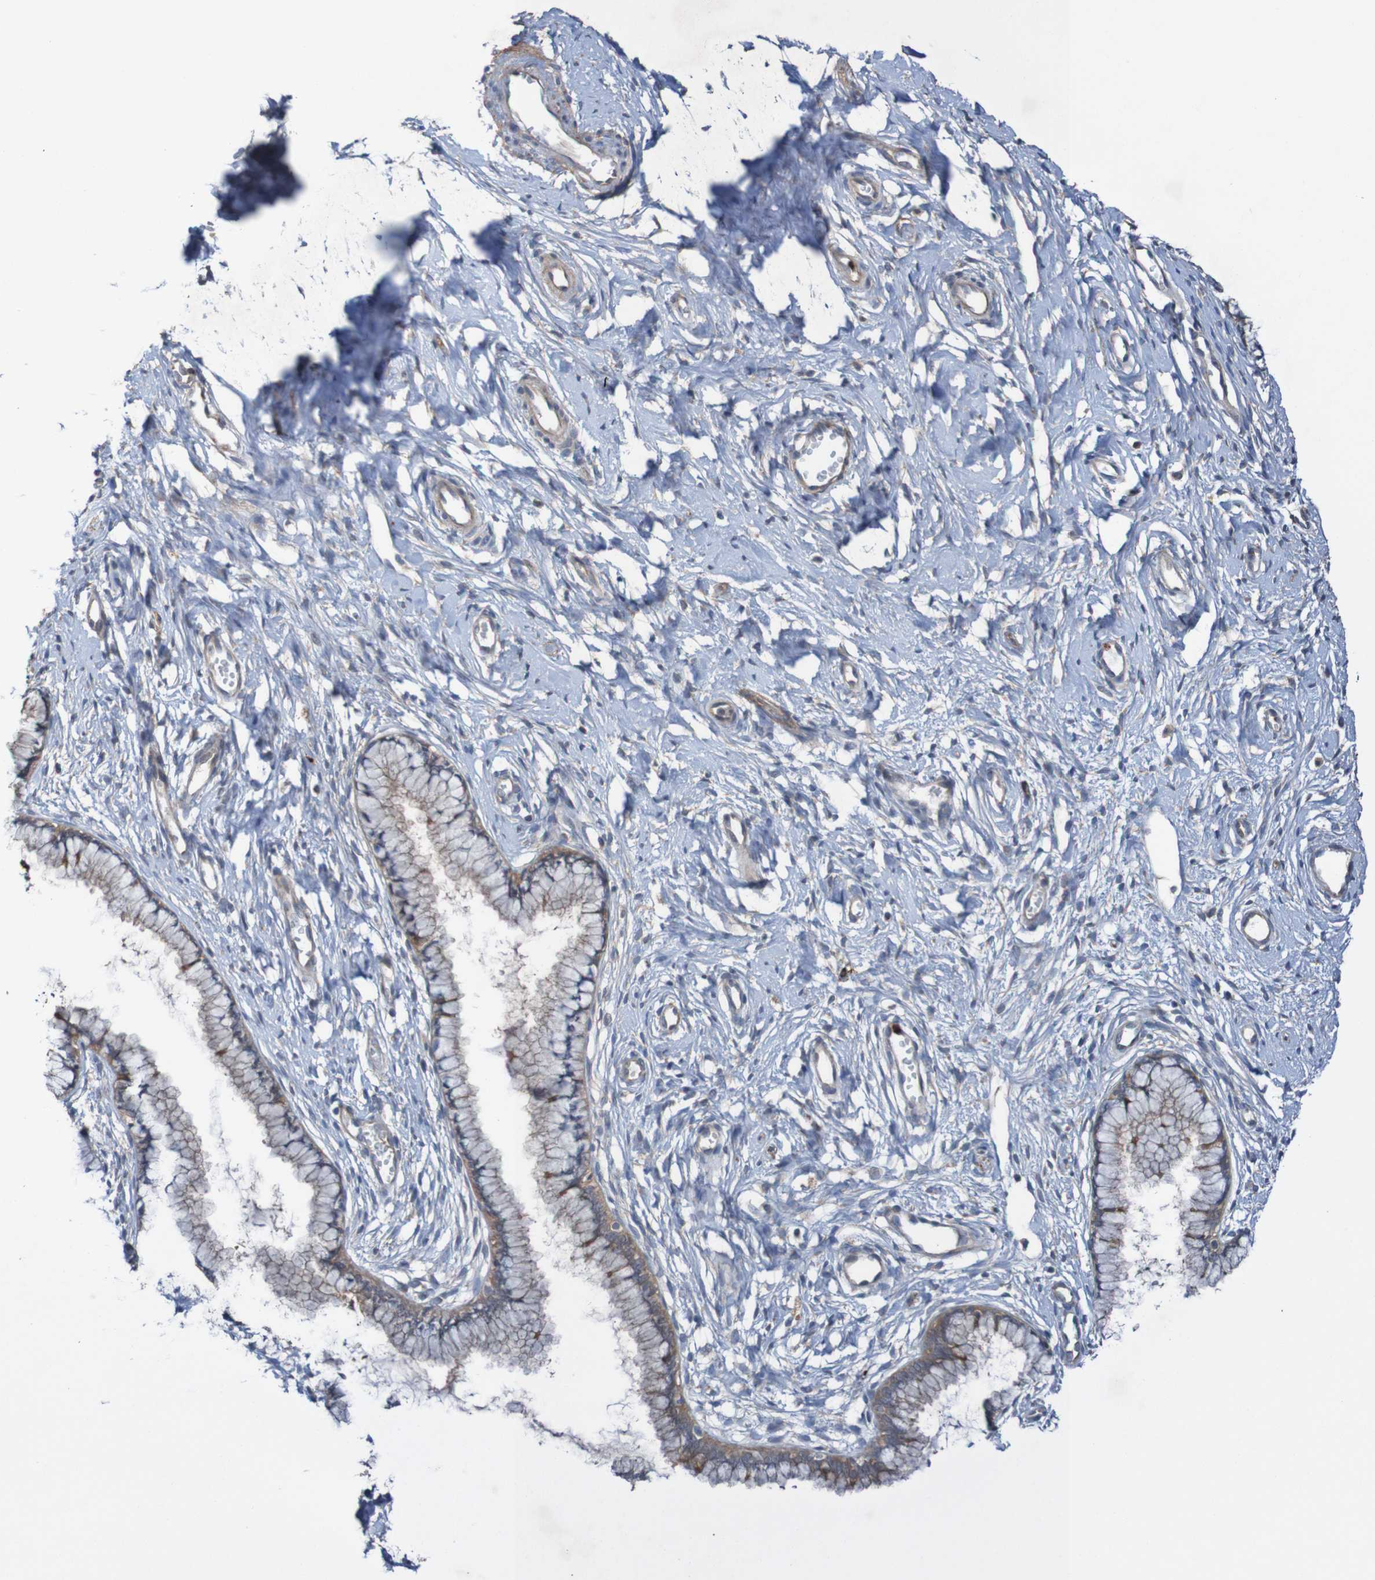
{"staining": {"intensity": "moderate", "quantity": ">75%", "location": "cytoplasmic/membranous"}, "tissue": "cervix", "cell_type": "Glandular cells", "image_type": "normal", "snomed": [{"axis": "morphology", "description": "Normal tissue, NOS"}, {"axis": "topography", "description": "Cervix"}], "caption": "This histopathology image exhibits immunohistochemistry (IHC) staining of unremarkable human cervix, with medium moderate cytoplasmic/membranous staining in approximately >75% of glandular cells.", "gene": "ST8SIA6", "patient": {"sex": "female", "age": 65}}